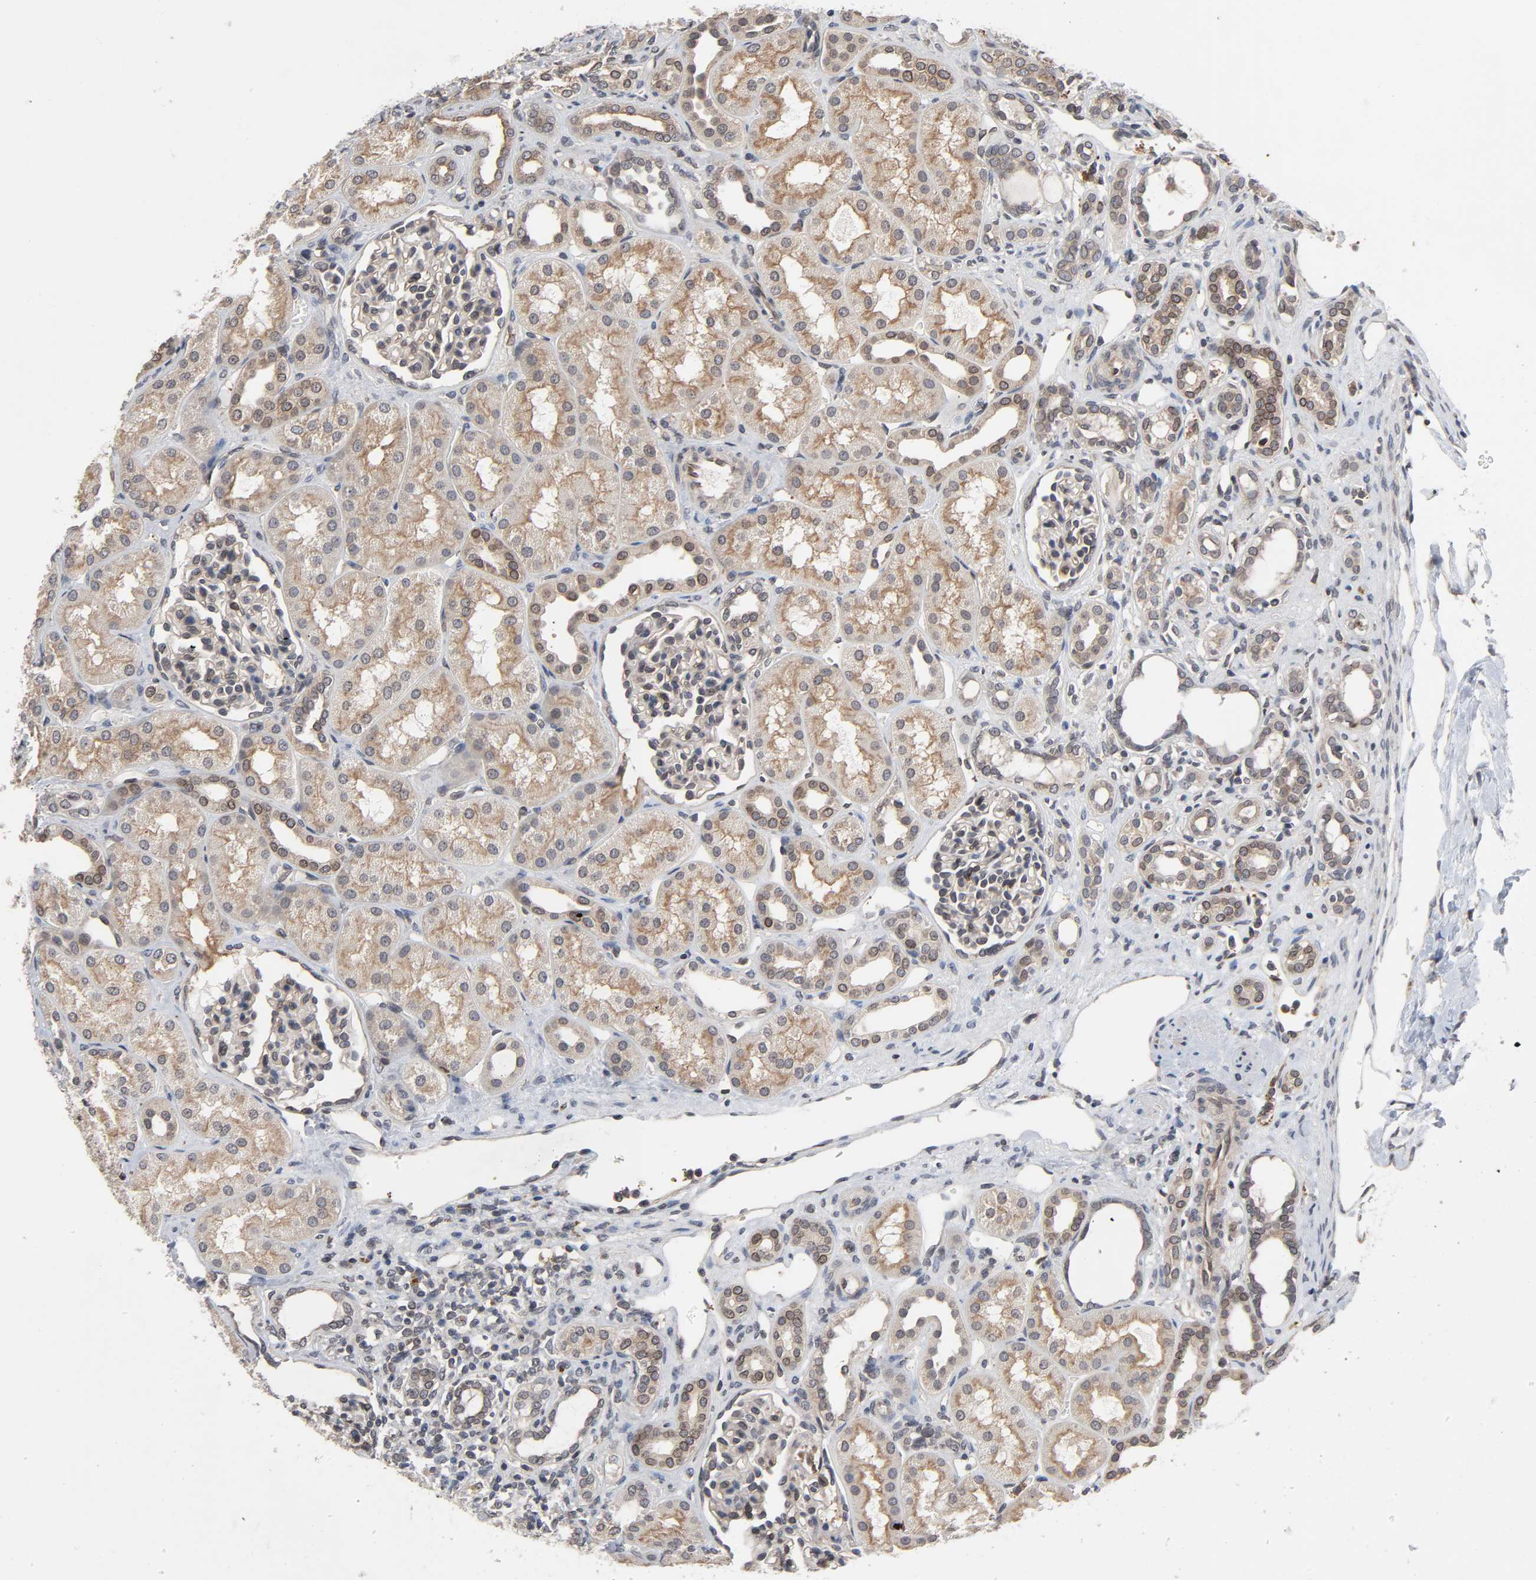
{"staining": {"intensity": "weak", "quantity": "<25%", "location": "cytoplasmic/membranous"}, "tissue": "kidney", "cell_type": "Cells in glomeruli", "image_type": "normal", "snomed": [{"axis": "morphology", "description": "Normal tissue, NOS"}, {"axis": "topography", "description": "Kidney"}], "caption": "Cells in glomeruli show no significant protein positivity in benign kidney. The staining is performed using DAB brown chromogen with nuclei counter-stained in using hematoxylin.", "gene": "CCDC175", "patient": {"sex": "male", "age": 7}}